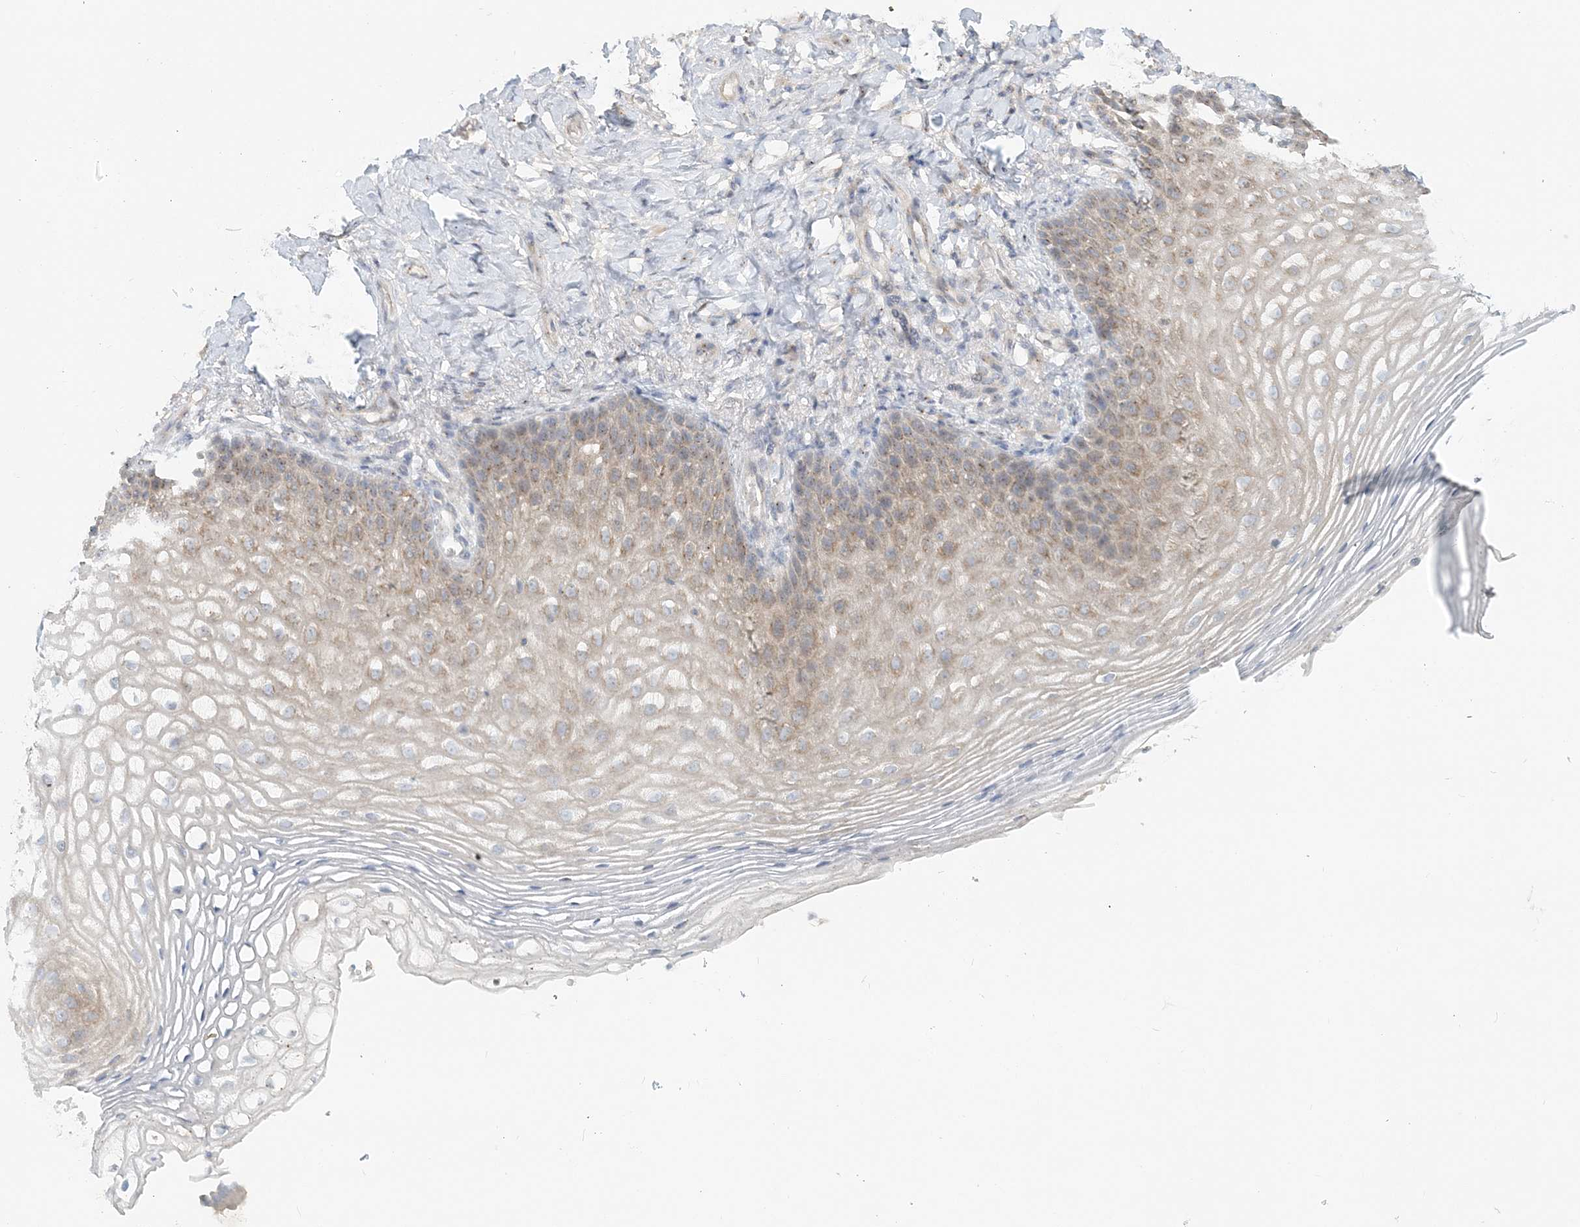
{"staining": {"intensity": "weak", "quantity": "25%-75%", "location": "cytoplasmic/membranous"}, "tissue": "vagina", "cell_type": "Squamous epithelial cells", "image_type": "normal", "snomed": [{"axis": "morphology", "description": "Normal tissue, NOS"}, {"axis": "topography", "description": "Vagina"}], "caption": "A low amount of weak cytoplasmic/membranous staining is seen in about 25%-75% of squamous epithelial cells in benign vagina.", "gene": "NAA11", "patient": {"sex": "female", "age": 60}}